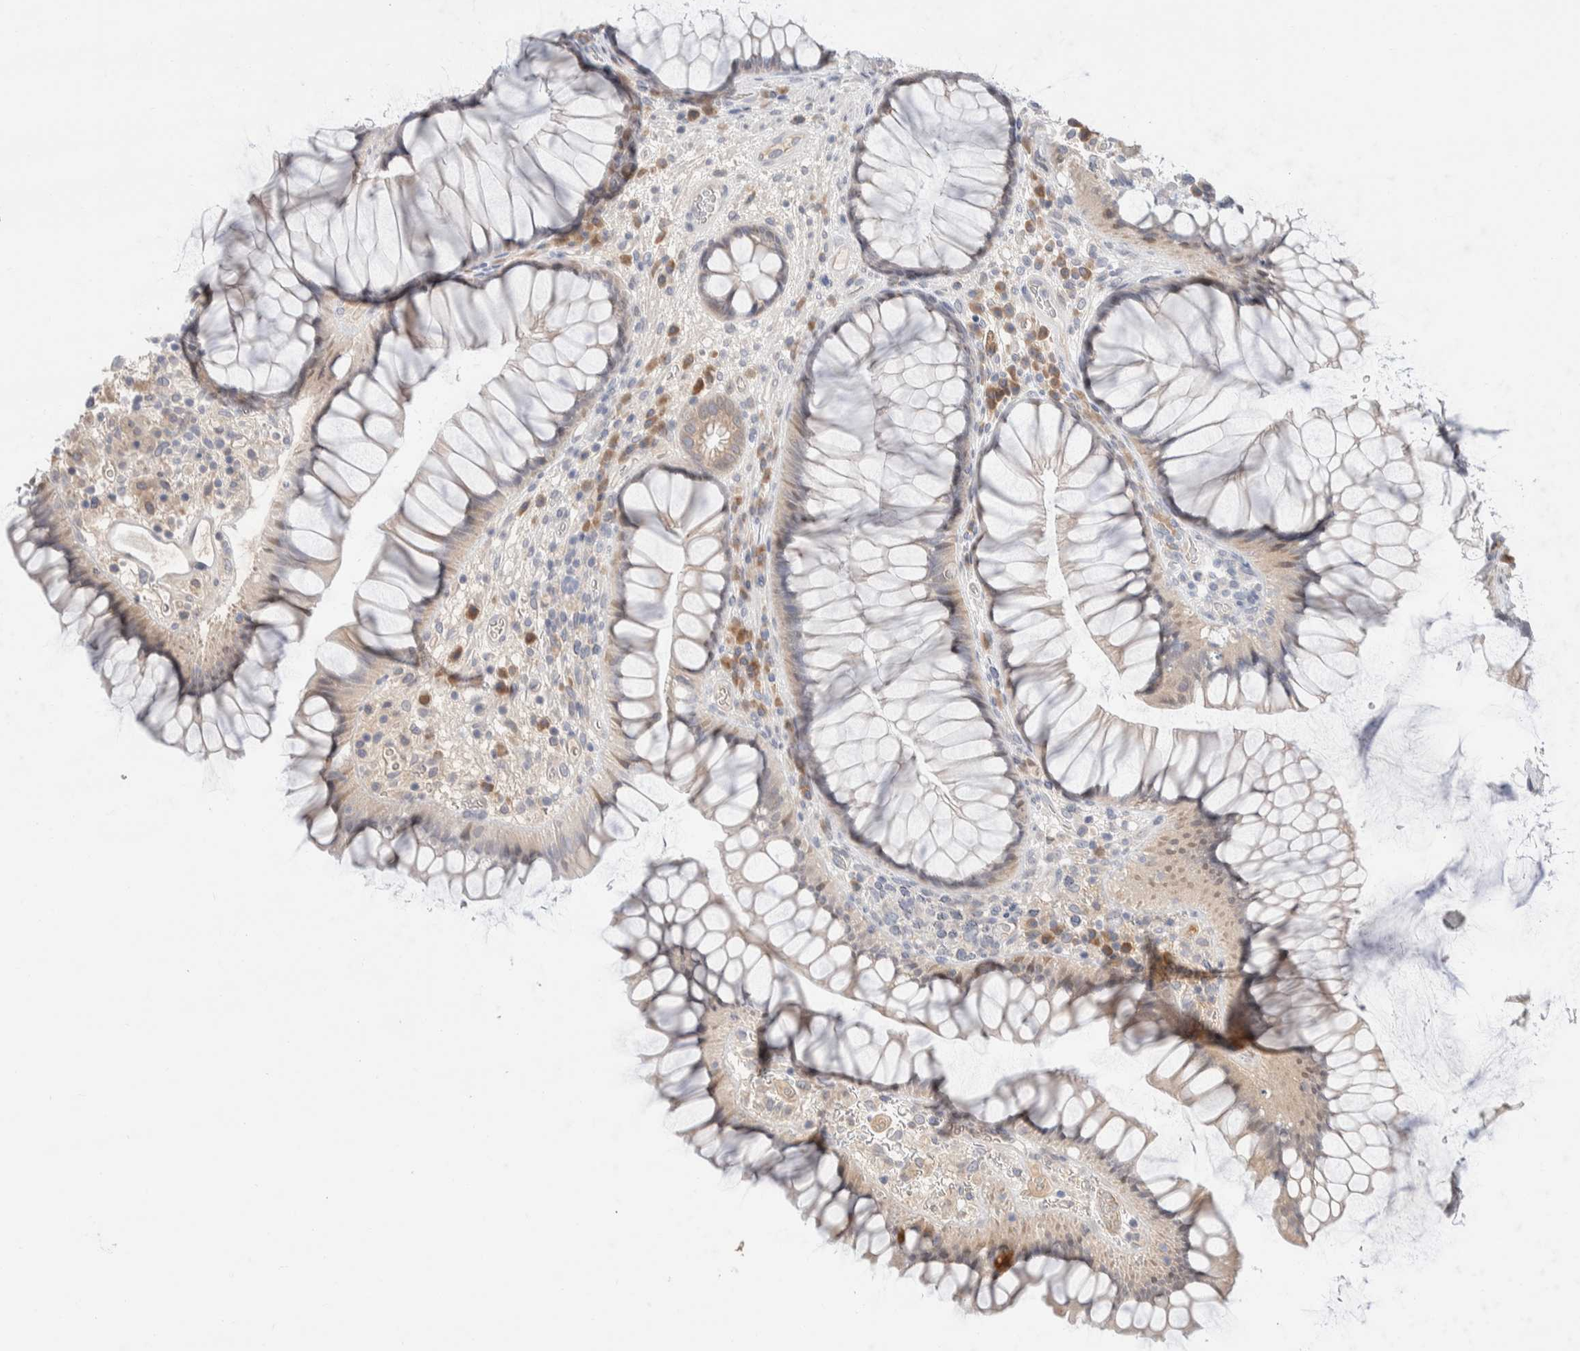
{"staining": {"intensity": "weak", "quantity": "<25%", "location": "cytoplasmic/membranous"}, "tissue": "rectum", "cell_type": "Glandular cells", "image_type": "normal", "snomed": [{"axis": "morphology", "description": "Normal tissue, NOS"}, {"axis": "topography", "description": "Rectum"}], "caption": "DAB immunohistochemical staining of benign human rectum exhibits no significant expression in glandular cells.", "gene": "RUSF1", "patient": {"sex": "male", "age": 51}}